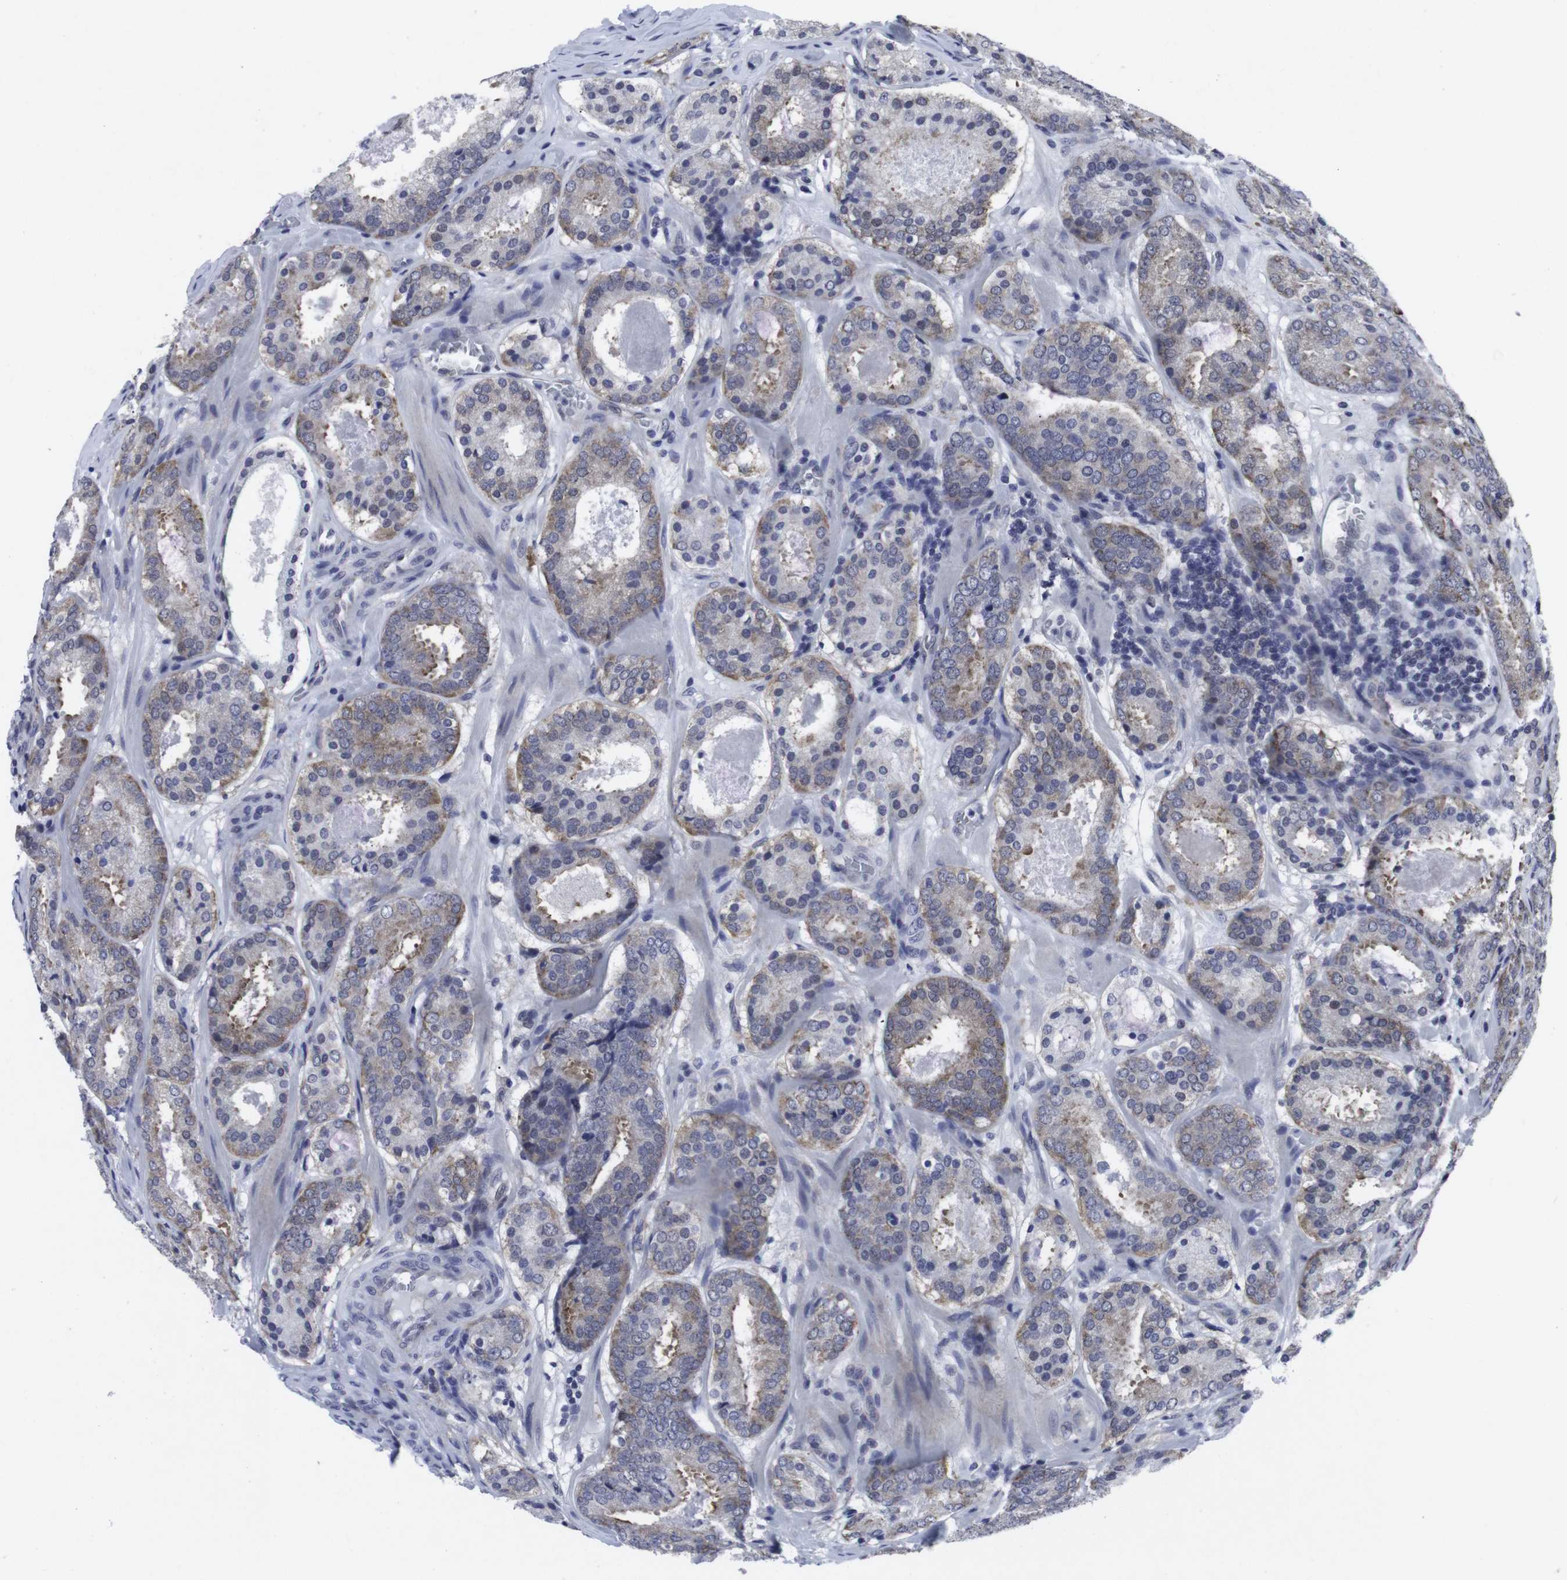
{"staining": {"intensity": "weak", "quantity": ">75%", "location": "cytoplasmic/membranous"}, "tissue": "prostate cancer", "cell_type": "Tumor cells", "image_type": "cancer", "snomed": [{"axis": "morphology", "description": "Adenocarcinoma, Low grade"}, {"axis": "topography", "description": "Prostate"}], "caption": "Low-grade adenocarcinoma (prostate) stained with immunohistochemistry shows weak cytoplasmic/membranous staining in approximately >75% of tumor cells.", "gene": "GEMIN2", "patient": {"sex": "male", "age": 69}}